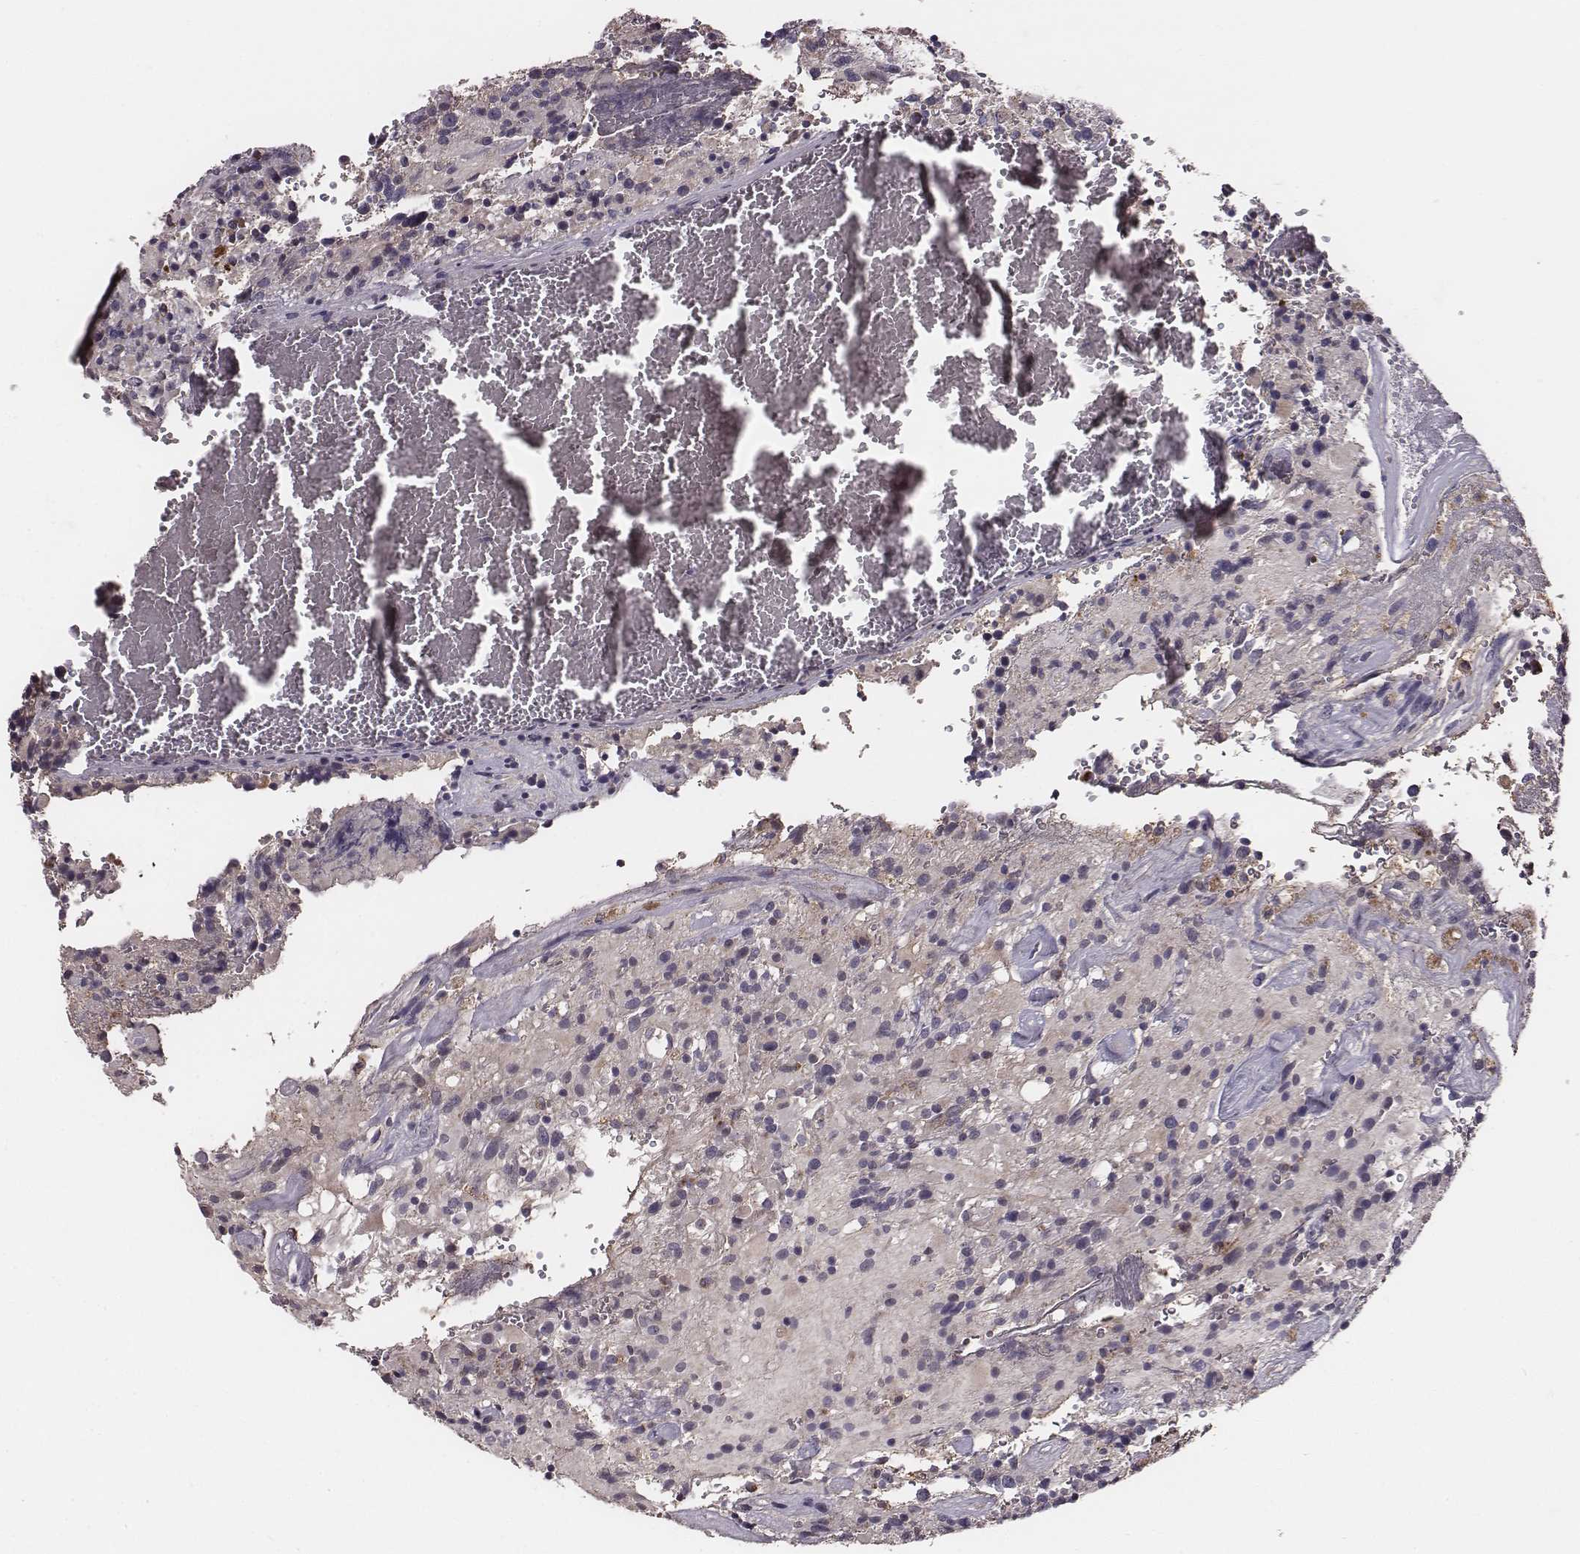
{"staining": {"intensity": "negative", "quantity": "none", "location": "none"}, "tissue": "glioma", "cell_type": "Tumor cells", "image_type": "cancer", "snomed": [{"axis": "morphology", "description": "Glioma, malignant, High grade"}, {"axis": "topography", "description": "Brain"}], "caption": "Human malignant glioma (high-grade) stained for a protein using immunohistochemistry (IHC) exhibits no staining in tumor cells.", "gene": "SLC22A6", "patient": {"sex": "female", "age": 40}}